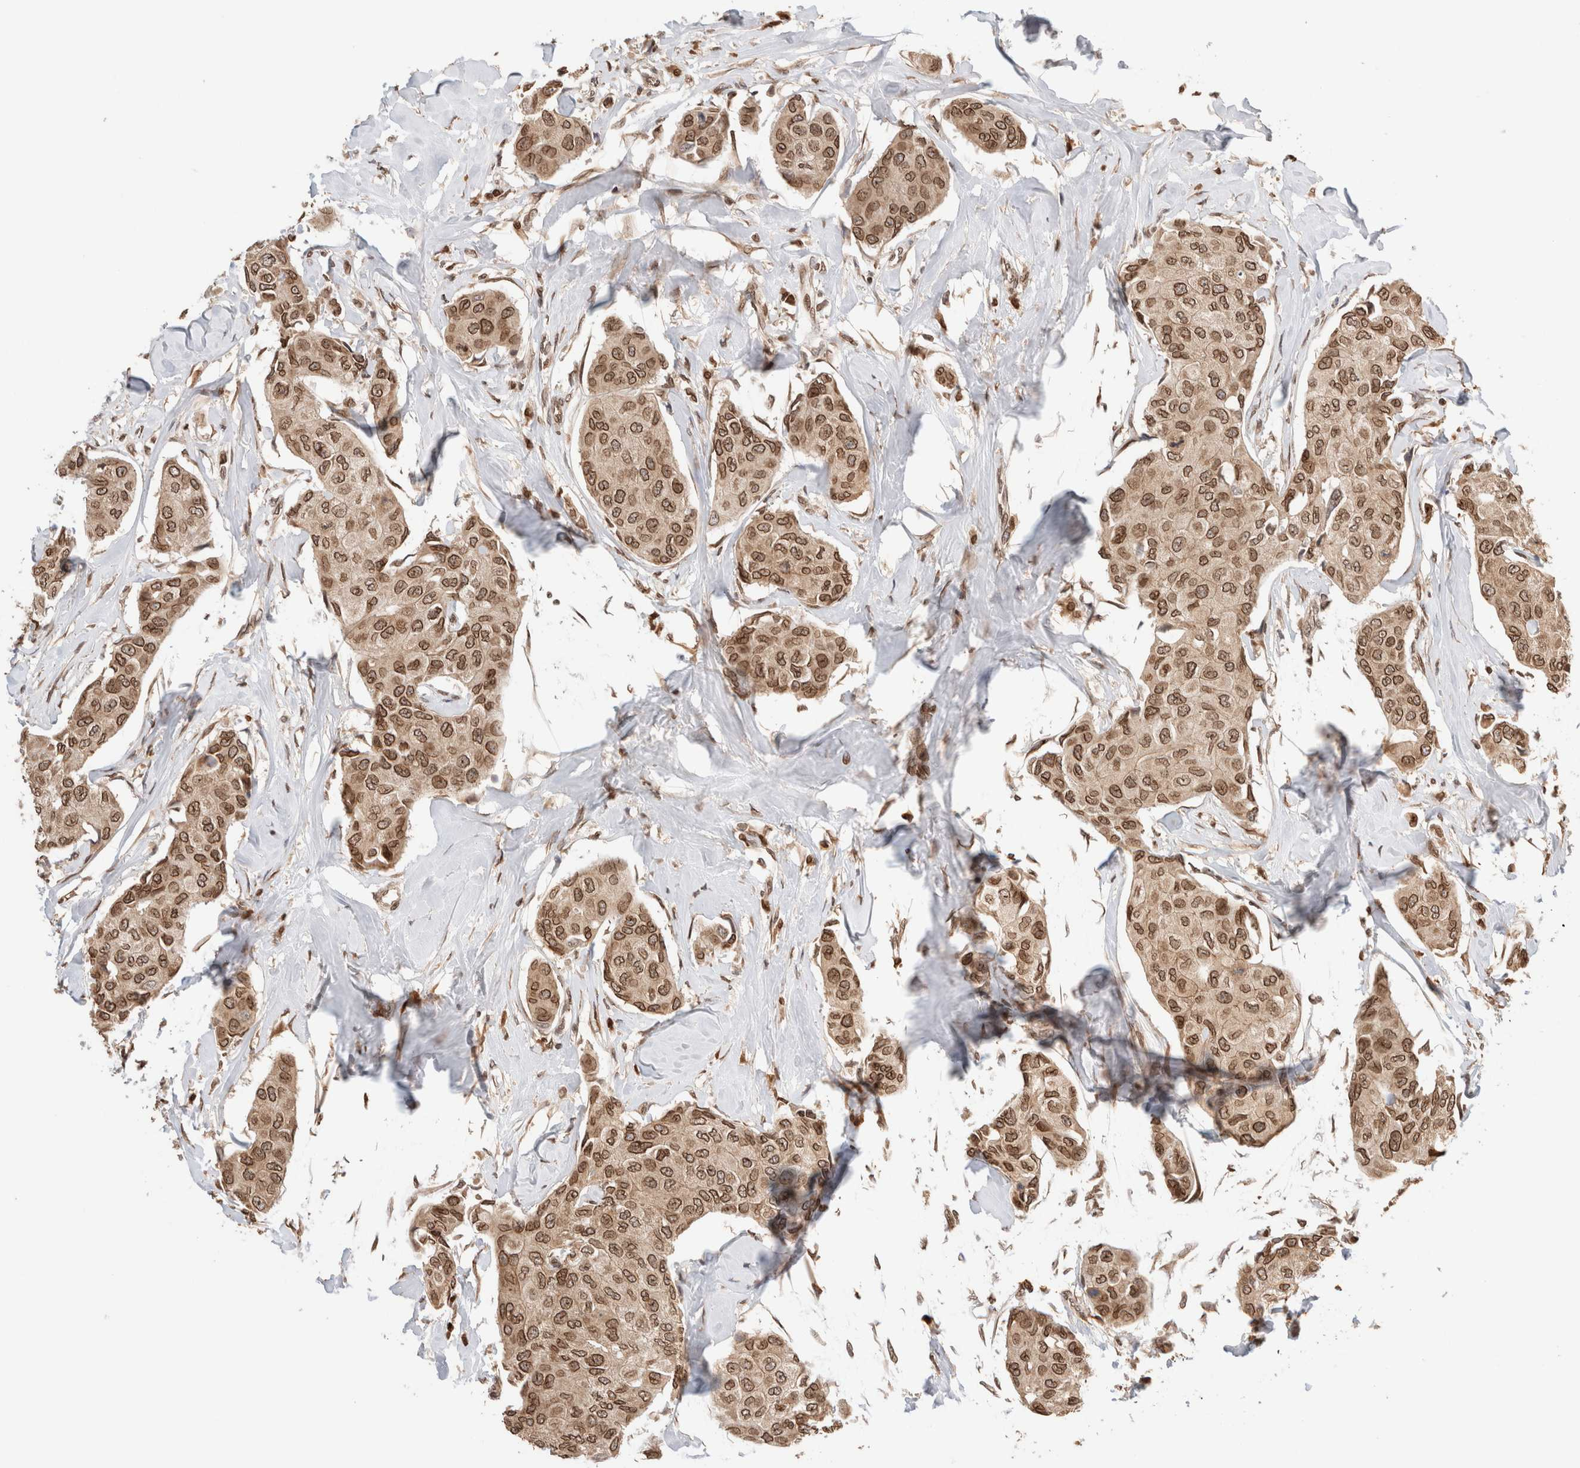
{"staining": {"intensity": "moderate", "quantity": ">75%", "location": "cytoplasmic/membranous,nuclear"}, "tissue": "breast cancer", "cell_type": "Tumor cells", "image_type": "cancer", "snomed": [{"axis": "morphology", "description": "Duct carcinoma"}, {"axis": "topography", "description": "Breast"}], "caption": "Human breast cancer stained with a protein marker demonstrates moderate staining in tumor cells.", "gene": "TPR", "patient": {"sex": "female", "age": 80}}